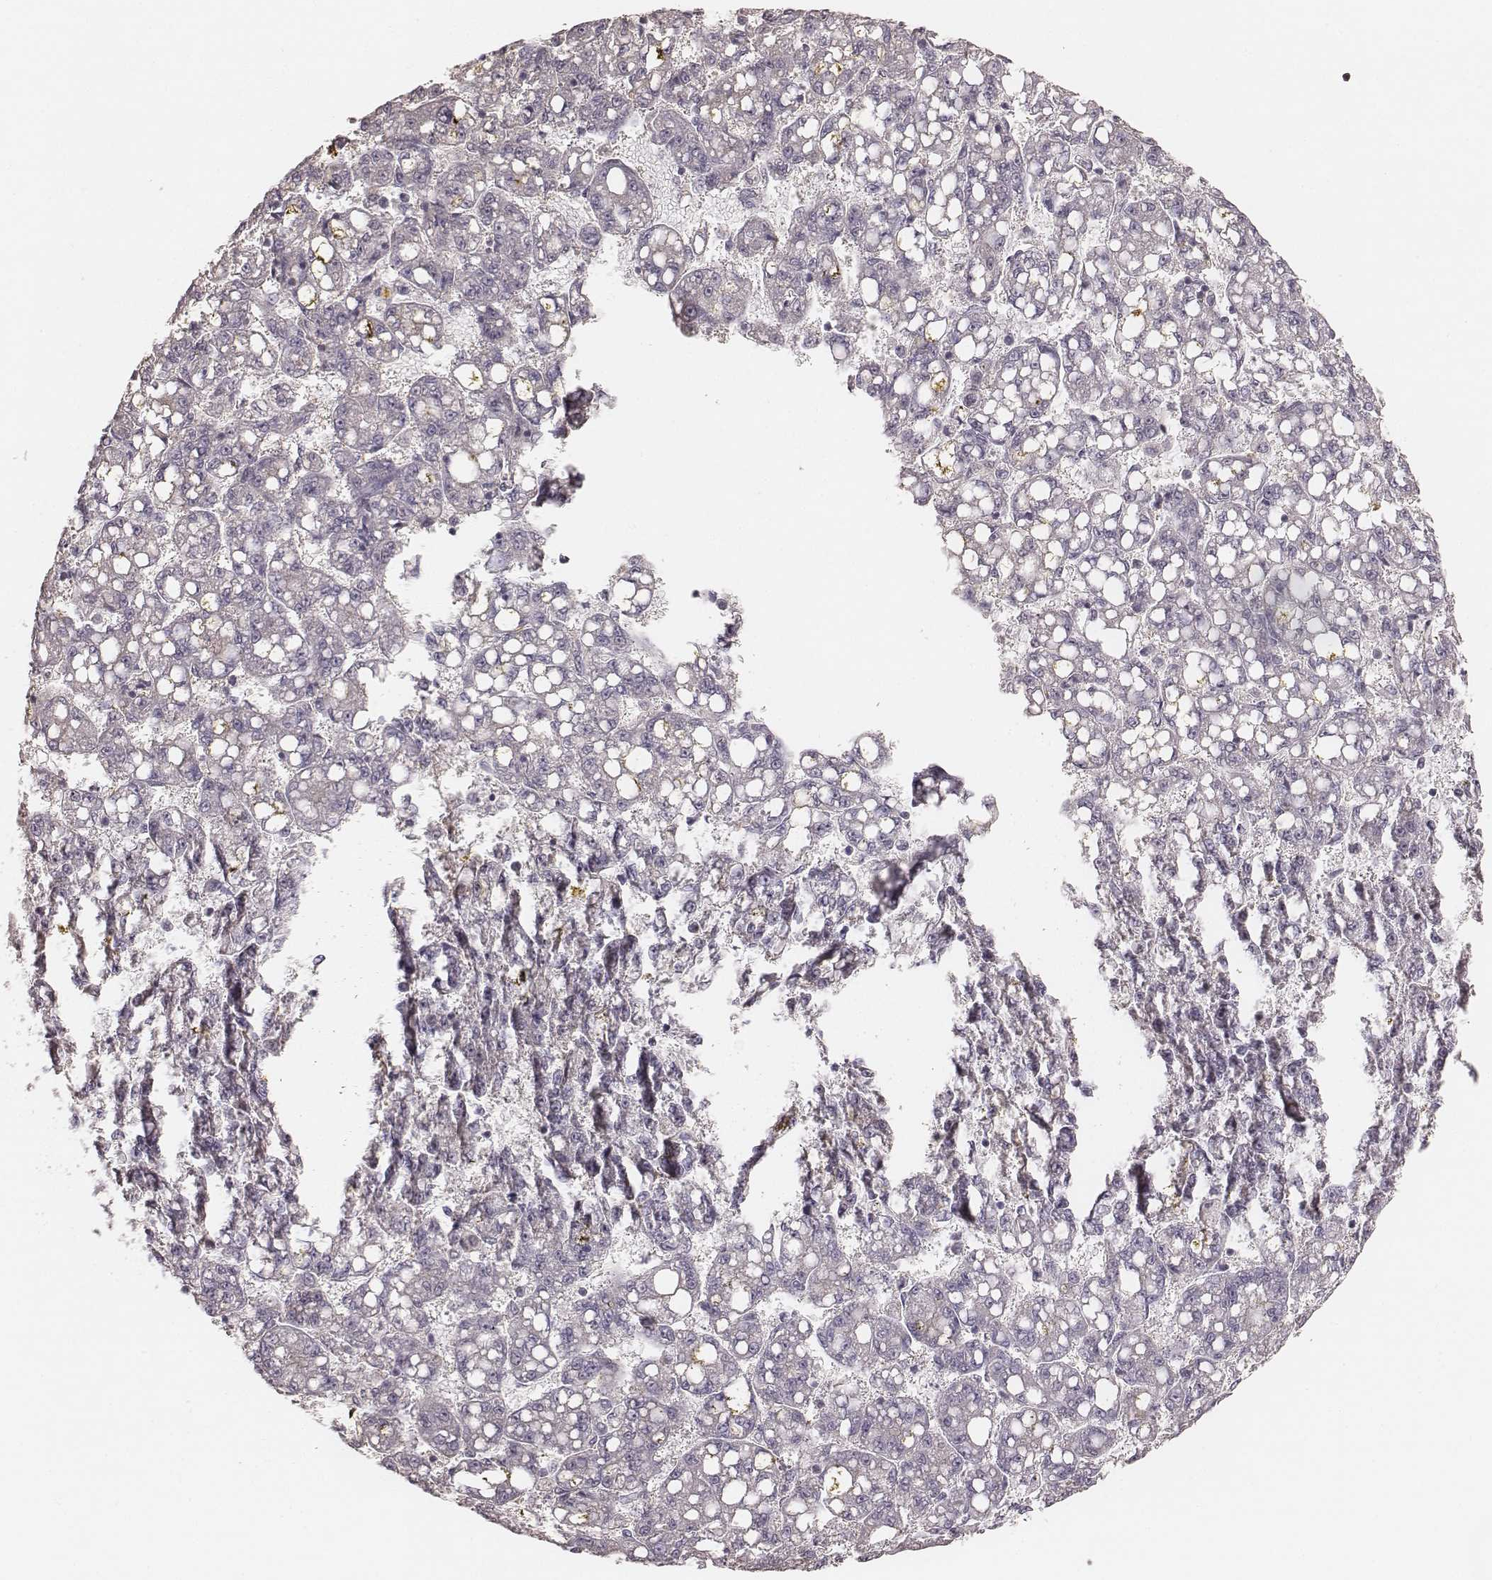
{"staining": {"intensity": "negative", "quantity": "none", "location": "none"}, "tissue": "liver cancer", "cell_type": "Tumor cells", "image_type": "cancer", "snomed": [{"axis": "morphology", "description": "Carcinoma, Hepatocellular, NOS"}, {"axis": "topography", "description": "Liver"}], "caption": "High power microscopy photomicrograph of an immunohistochemistry photomicrograph of liver cancer, revealing no significant positivity in tumor cells.", "gene": "LY6K", "patient": {"sex": "female", "age": 65}}